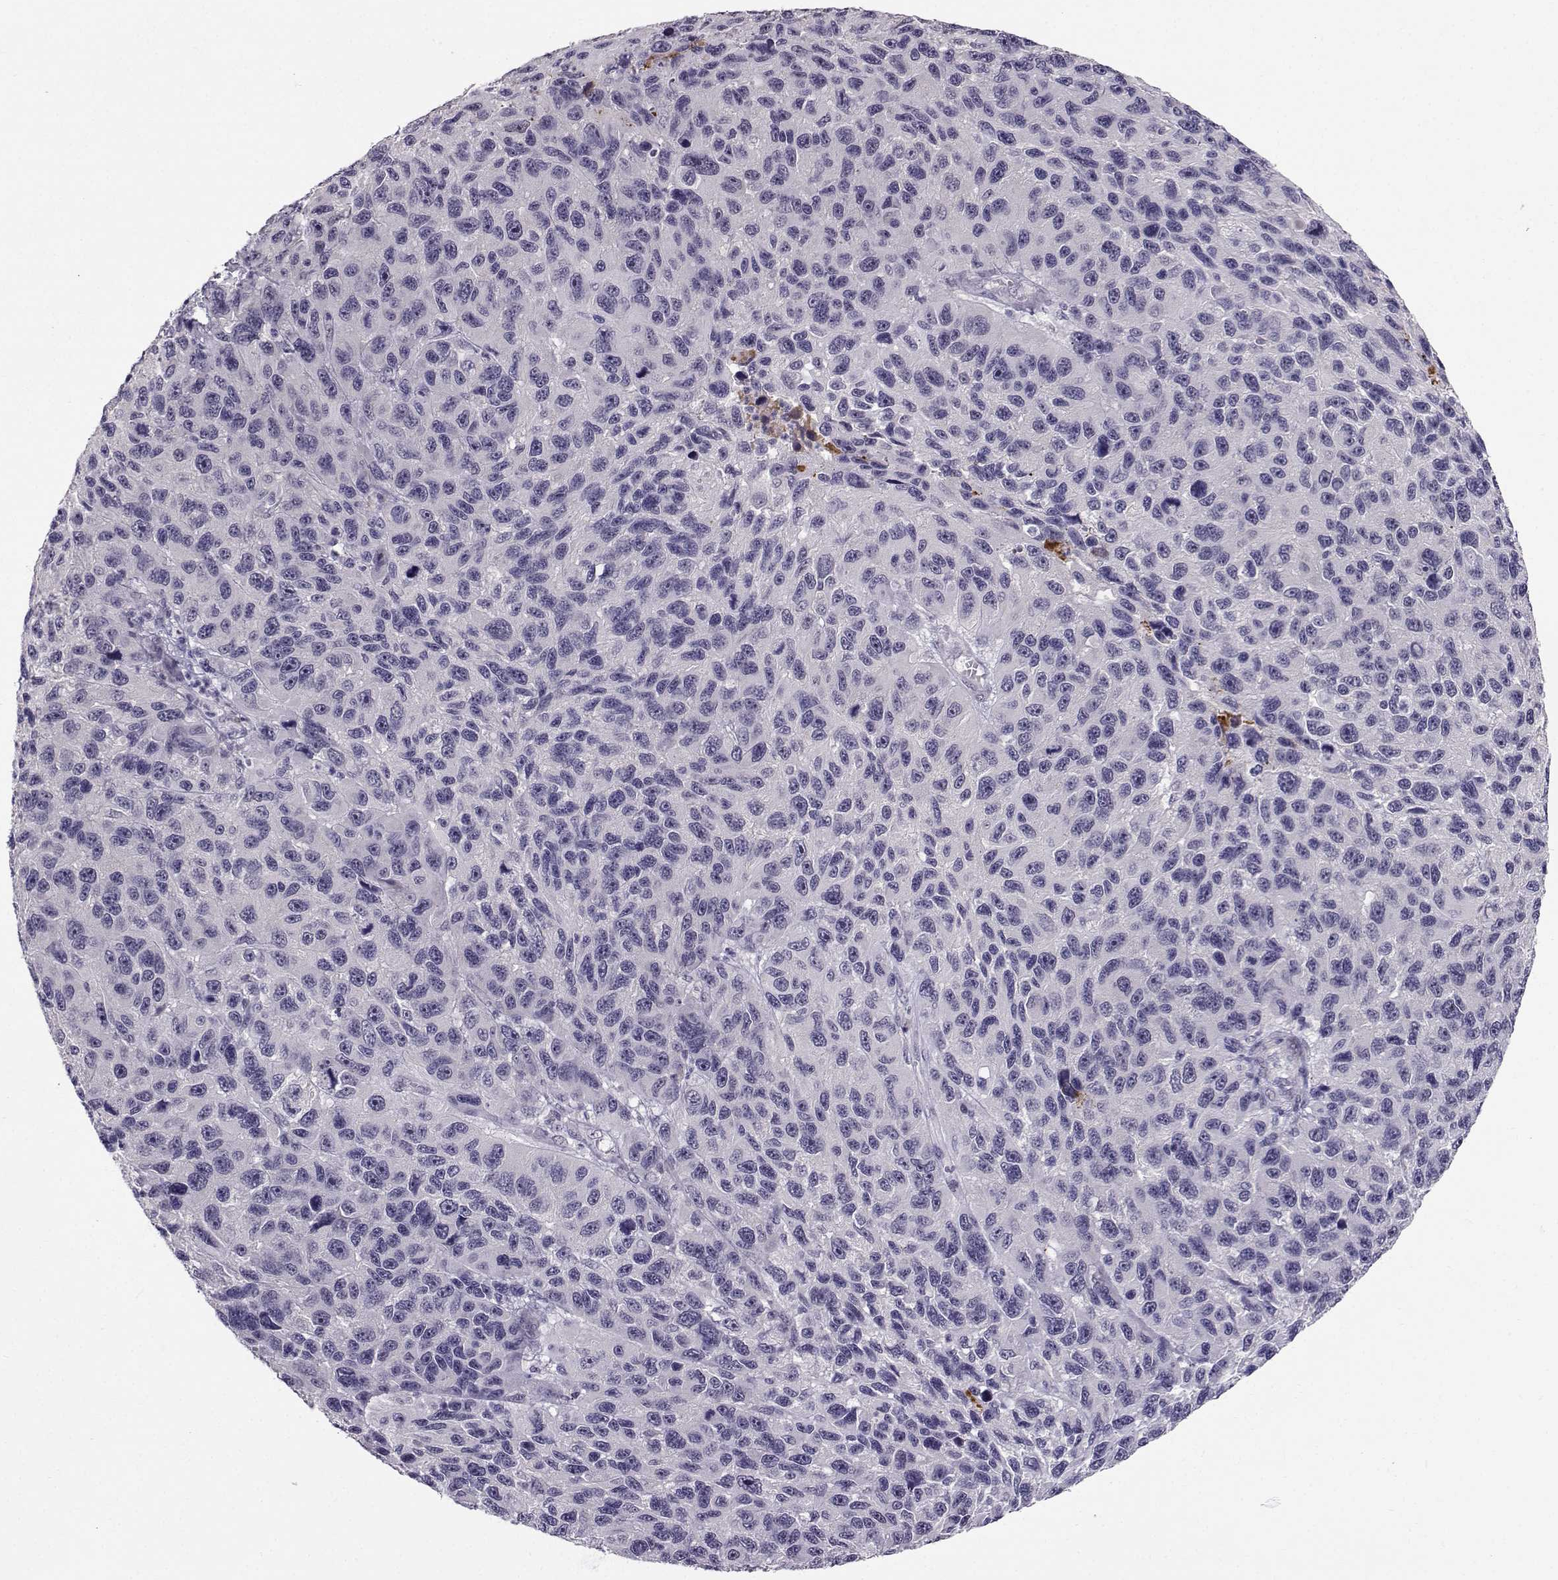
{"staining": {"intensity": "negative", "quantity": "none", "location": "none"}, "tissue": "melanoma", "cell_type": "Tumor cells", "image_type": "cancer", "snomed": [{"axis": "morphology", "description": "Malignant melanoma, NOS"}, {"axis": "topography", "description": "Skin"}], "caption": "DAB immunohistochemical staining of melanoma exhibits no significant positivity in tumor cells.", "gene": "SLC6A3", "patient": {"sex": "male", "age": 53}}